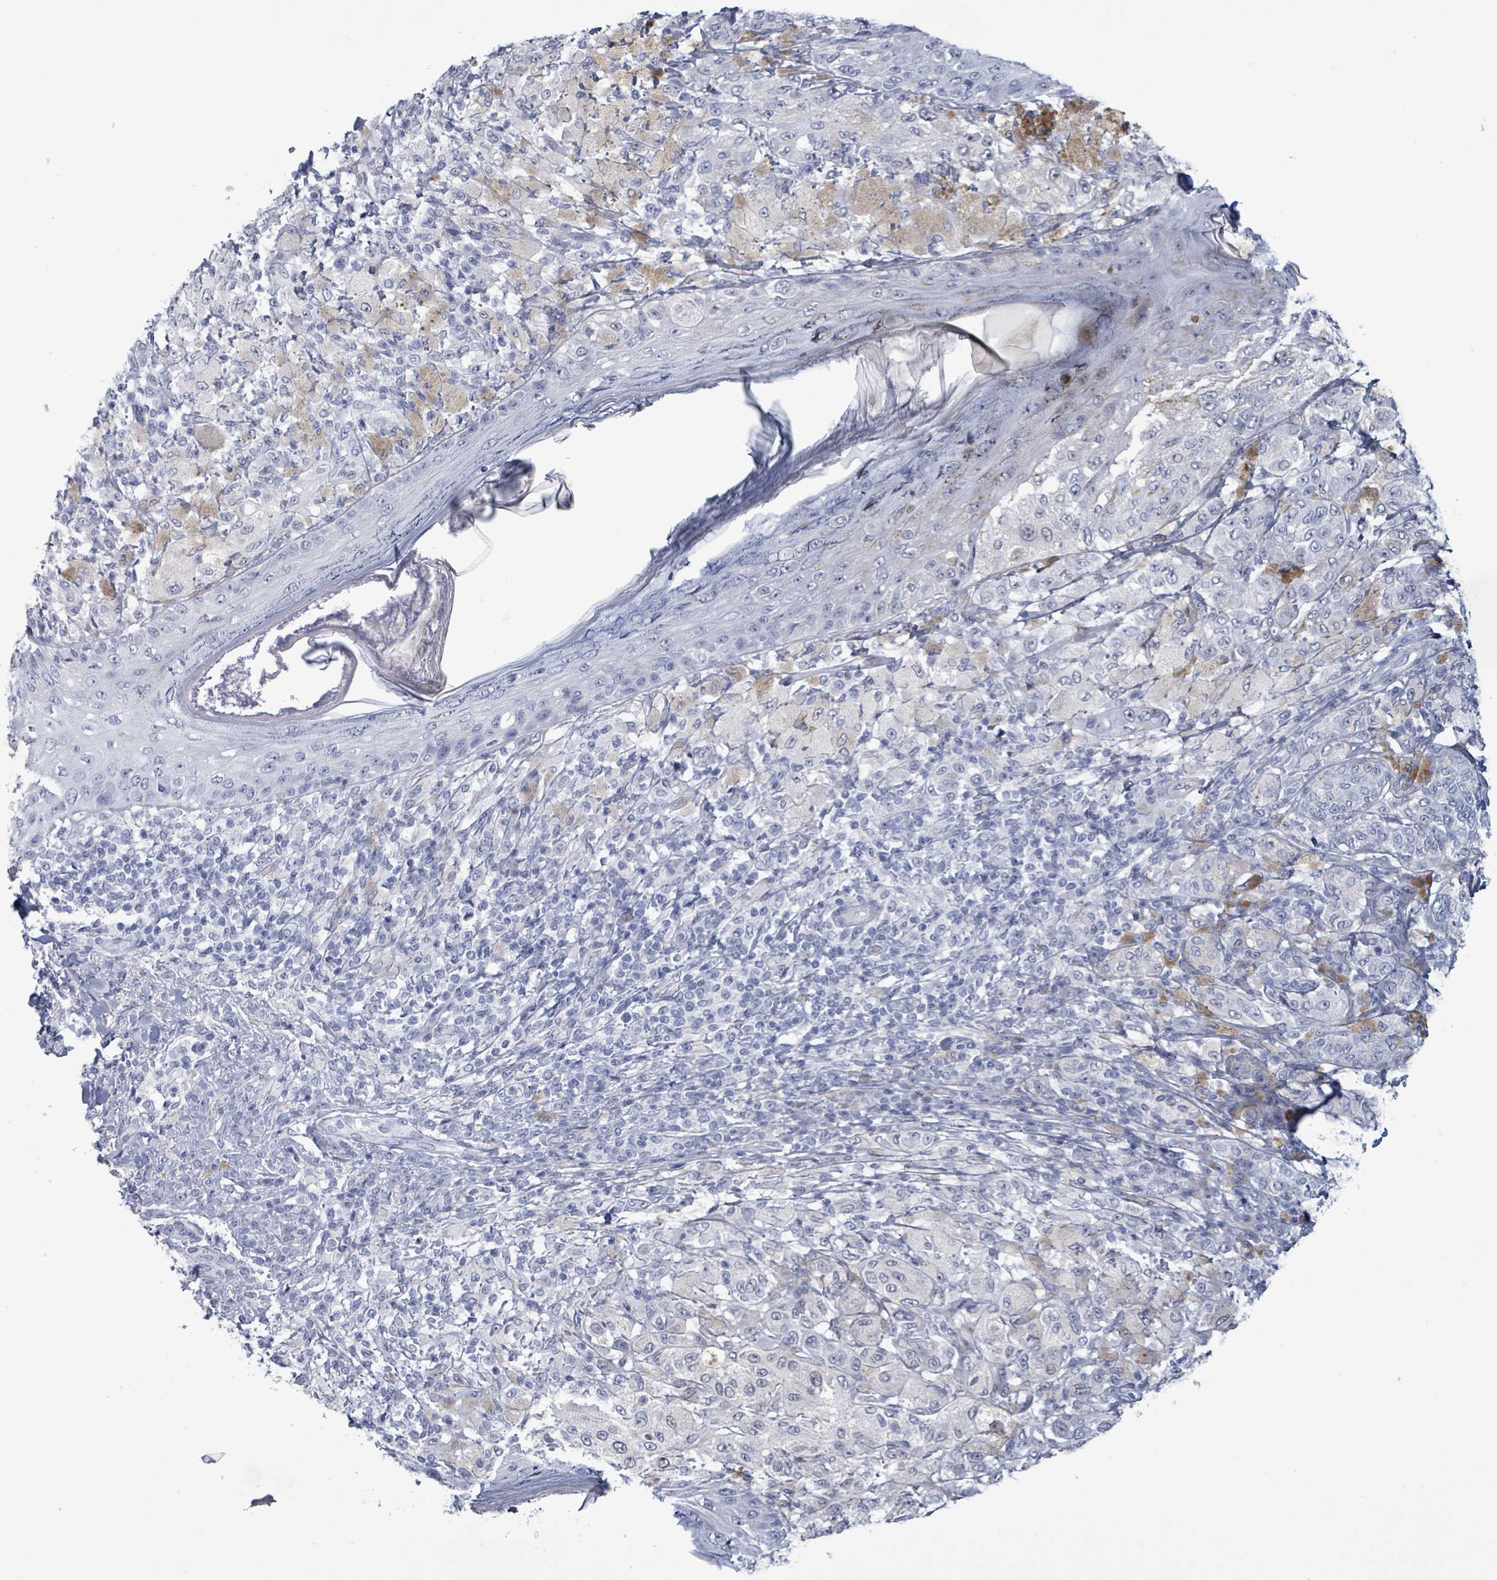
{"staining": {"intensity": "negative", "quantity": "none", "location": "none"}, "tissue": "melanoma", "cell_type": "Tumor cells", "image_type": "cancer", "snomed": [{"axis": "morphology", "description": "Malignant melanoma, NOS"}, {"axis": "topography", "description": "Skin"}], "caption": "An immunohistochemistry histopathology image of malignant melanoma is shown. There is no staining in tumor cells of malignant melanoma.", "gene": "ZNF771", "patient": {"sex": "male", "age": 42}}